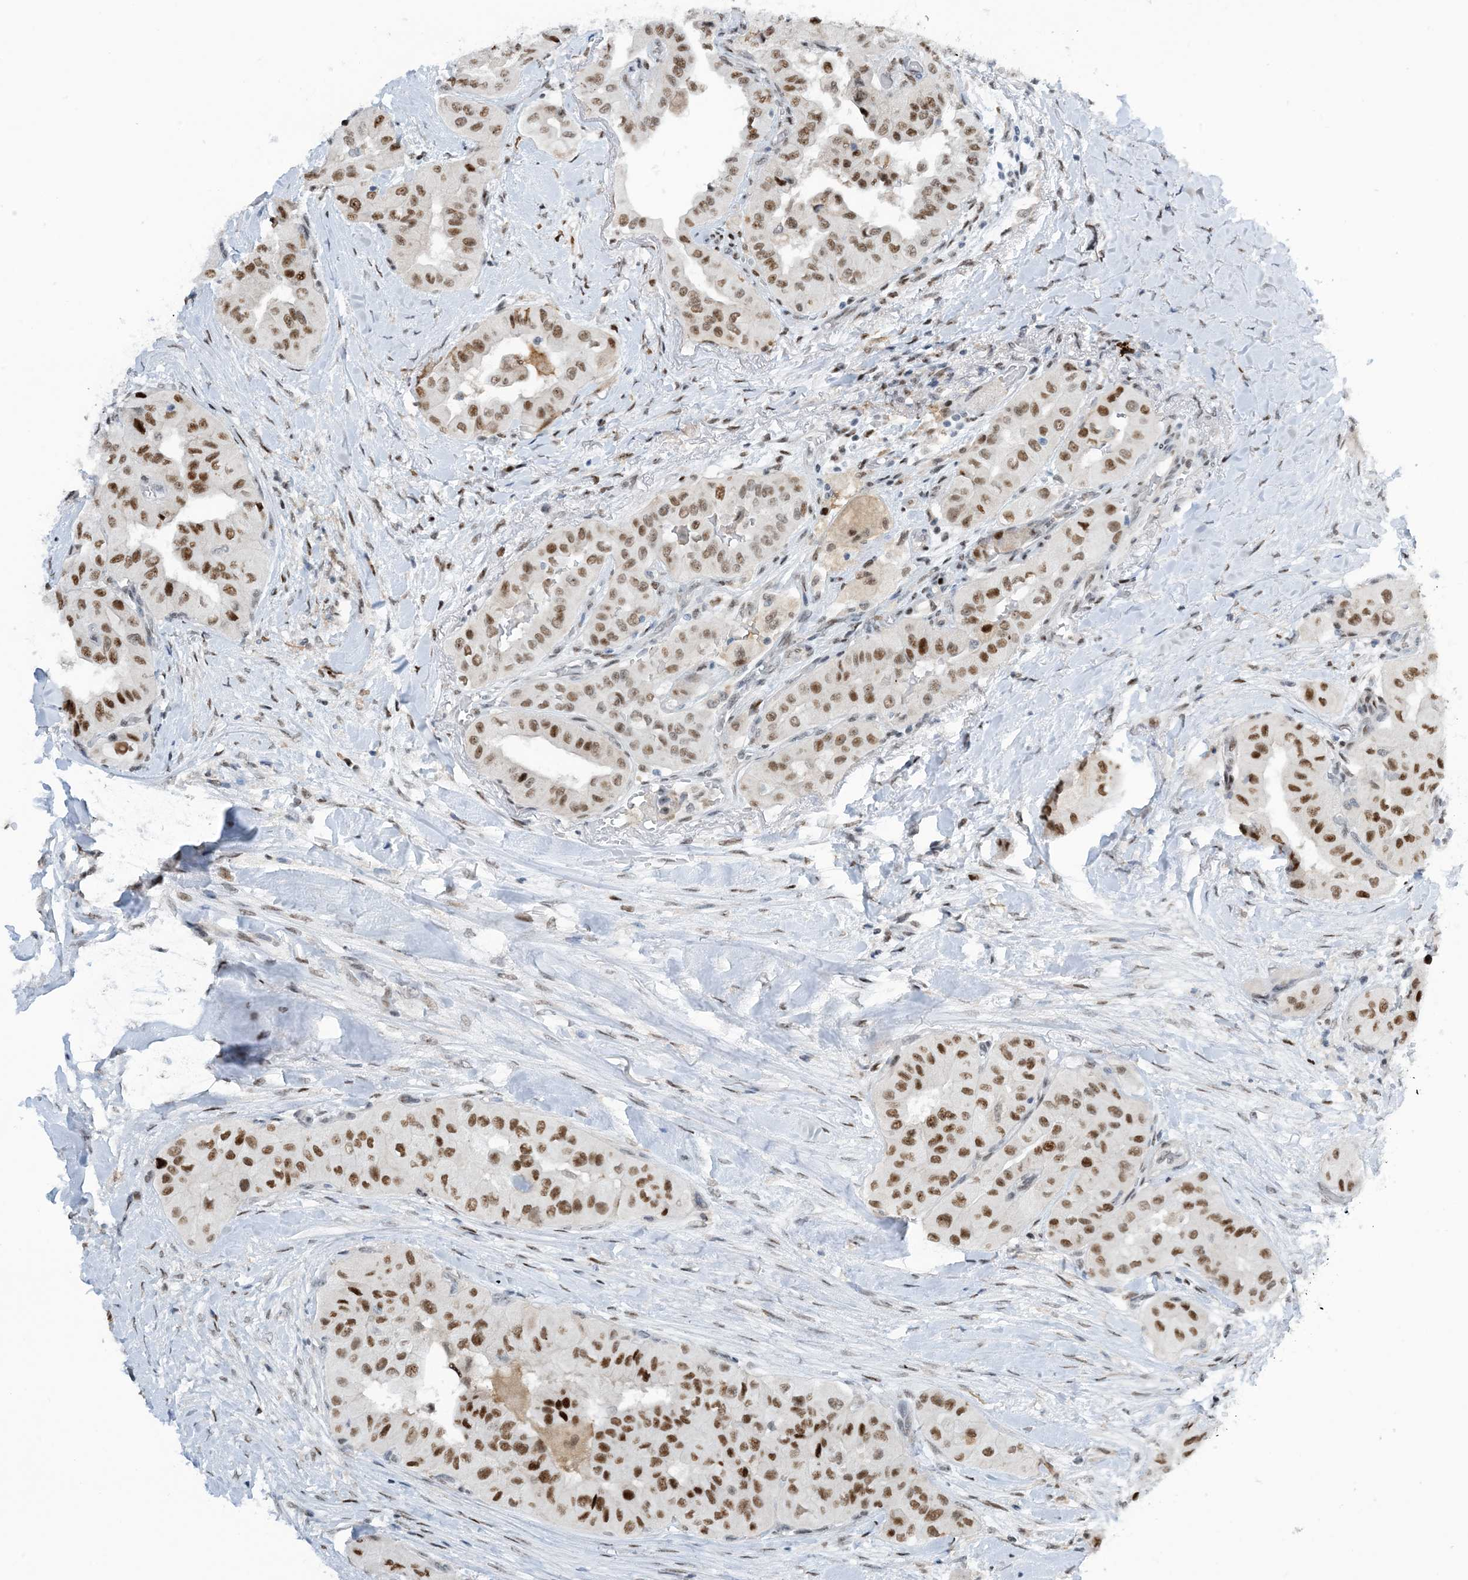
{"staining": {"intensity": "moderate", "quantity": ">75%", "location": "nuclear"}, "tissue": "thyroid cancer", "cell_type": "Tumor cells", "image_type": "cancer", "snomed": [{"axis": "morphology", "description": "Papillary adenocarcinoma, NOS"}, {"axis": "topography", "description": "Thyroid gland"}], "caption": "Moderate nuclear positivity for a protein is seen in approximately >75% of tumor cells of papillary adenocarcinoma (thyroid) using immunohistochemistry.", "gene": "HEMK1", "patient": {"sex": "female", "age": 59}}